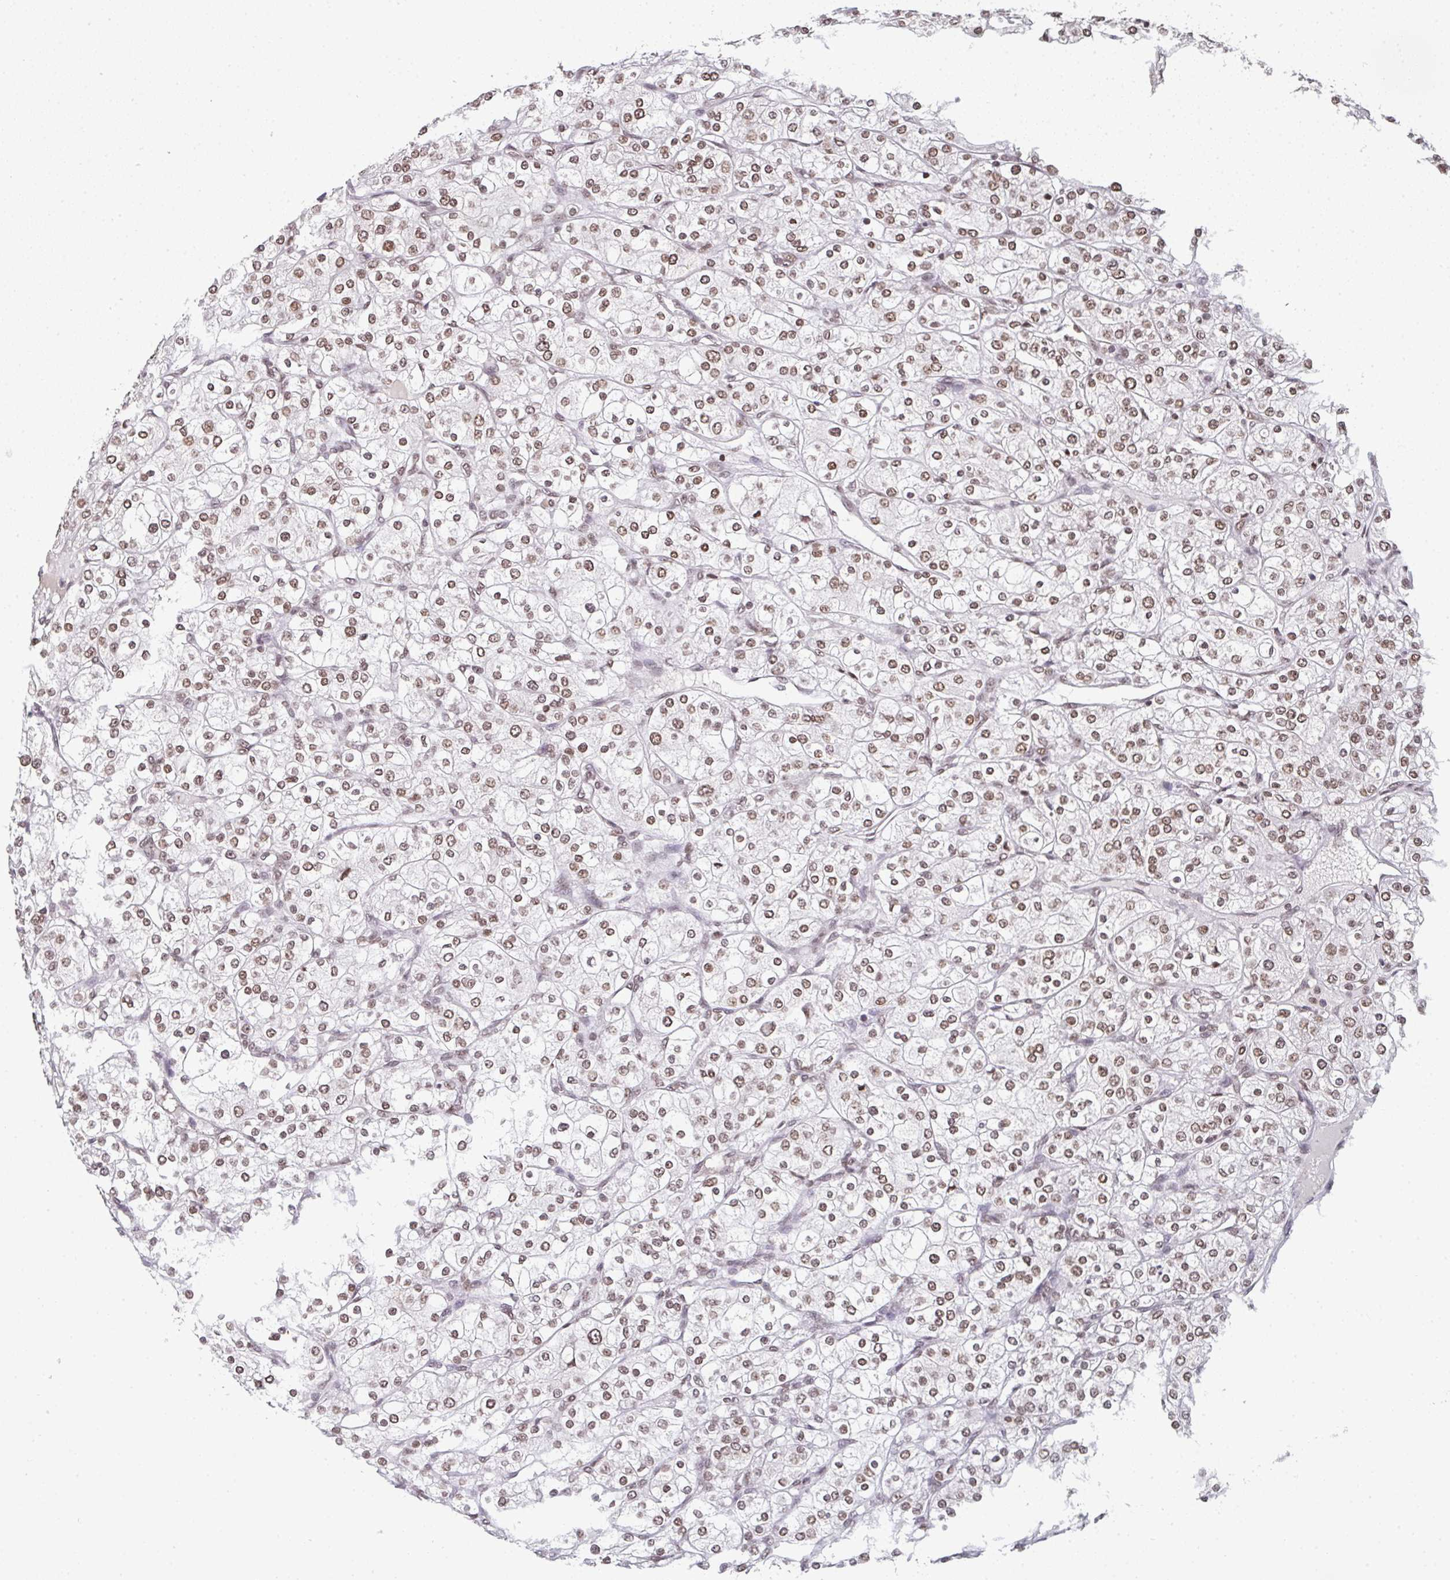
{"staining": {"intensity": "moderate", "quantity": ">75%", "location": "nuclear"}, "tissue": "renal cancer", "cell_type": "Tumor cells", "image_type": "cancer", "snomed": [{"axis": "morphology", "description": "Adenocarcinoma, NOS"}, {"axis": "topography", "description": "Kidney"}], "caption": "A medium amount of moderate nuclear staining is seen in approximately >75% of tumor cells in renal cancer (adenocarcinoma) tissue. Using DAB (3,3'-diaminobenzidine) (brown) and hematoxylin (blue) stains, captured at high magnification using brightfield microscopy.", "gene": "DKC1", "patient": {"sex": "male", "age": 80}}